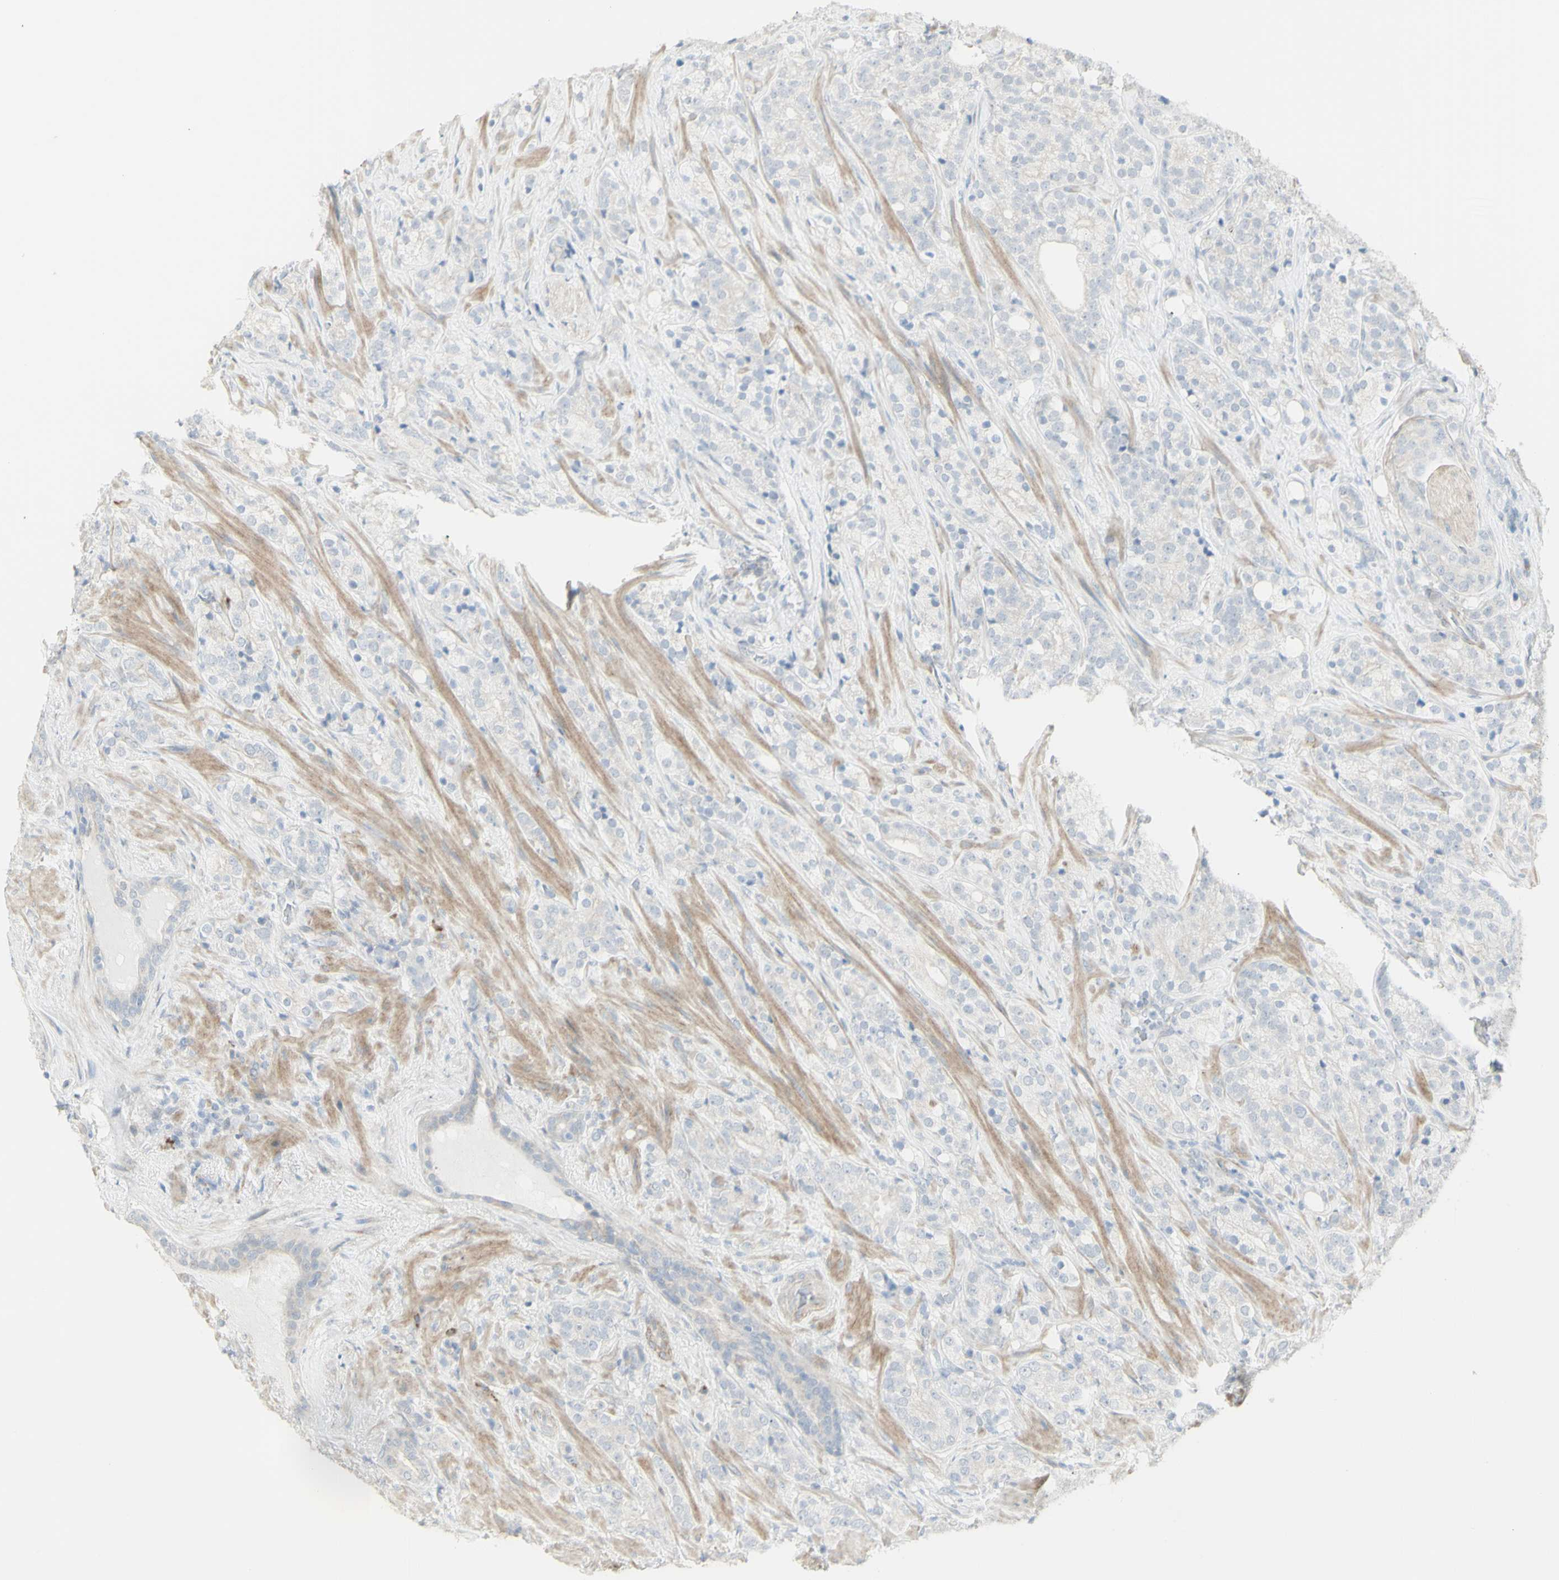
{"staining": {"intensity": "negative", "quantity": "none", "location": "none"}, "tissue": "prostate cancer", "cell_type": "Tumor cells", "image_type": "cancer", "snomed": [{"axis": "morphology", "description": "Adenocarcinoma, High grade"}, {"axis": "topography", "description": "Prostate"}], "caption": "Immunohistochemistry of prostate high-grade adenocarcinoma reveals no positivity in tumor cells. (DAB immunohistochemistry, high magnification).", "gene": "NDST4", "patient": {"sex": "male", "age": 71}}